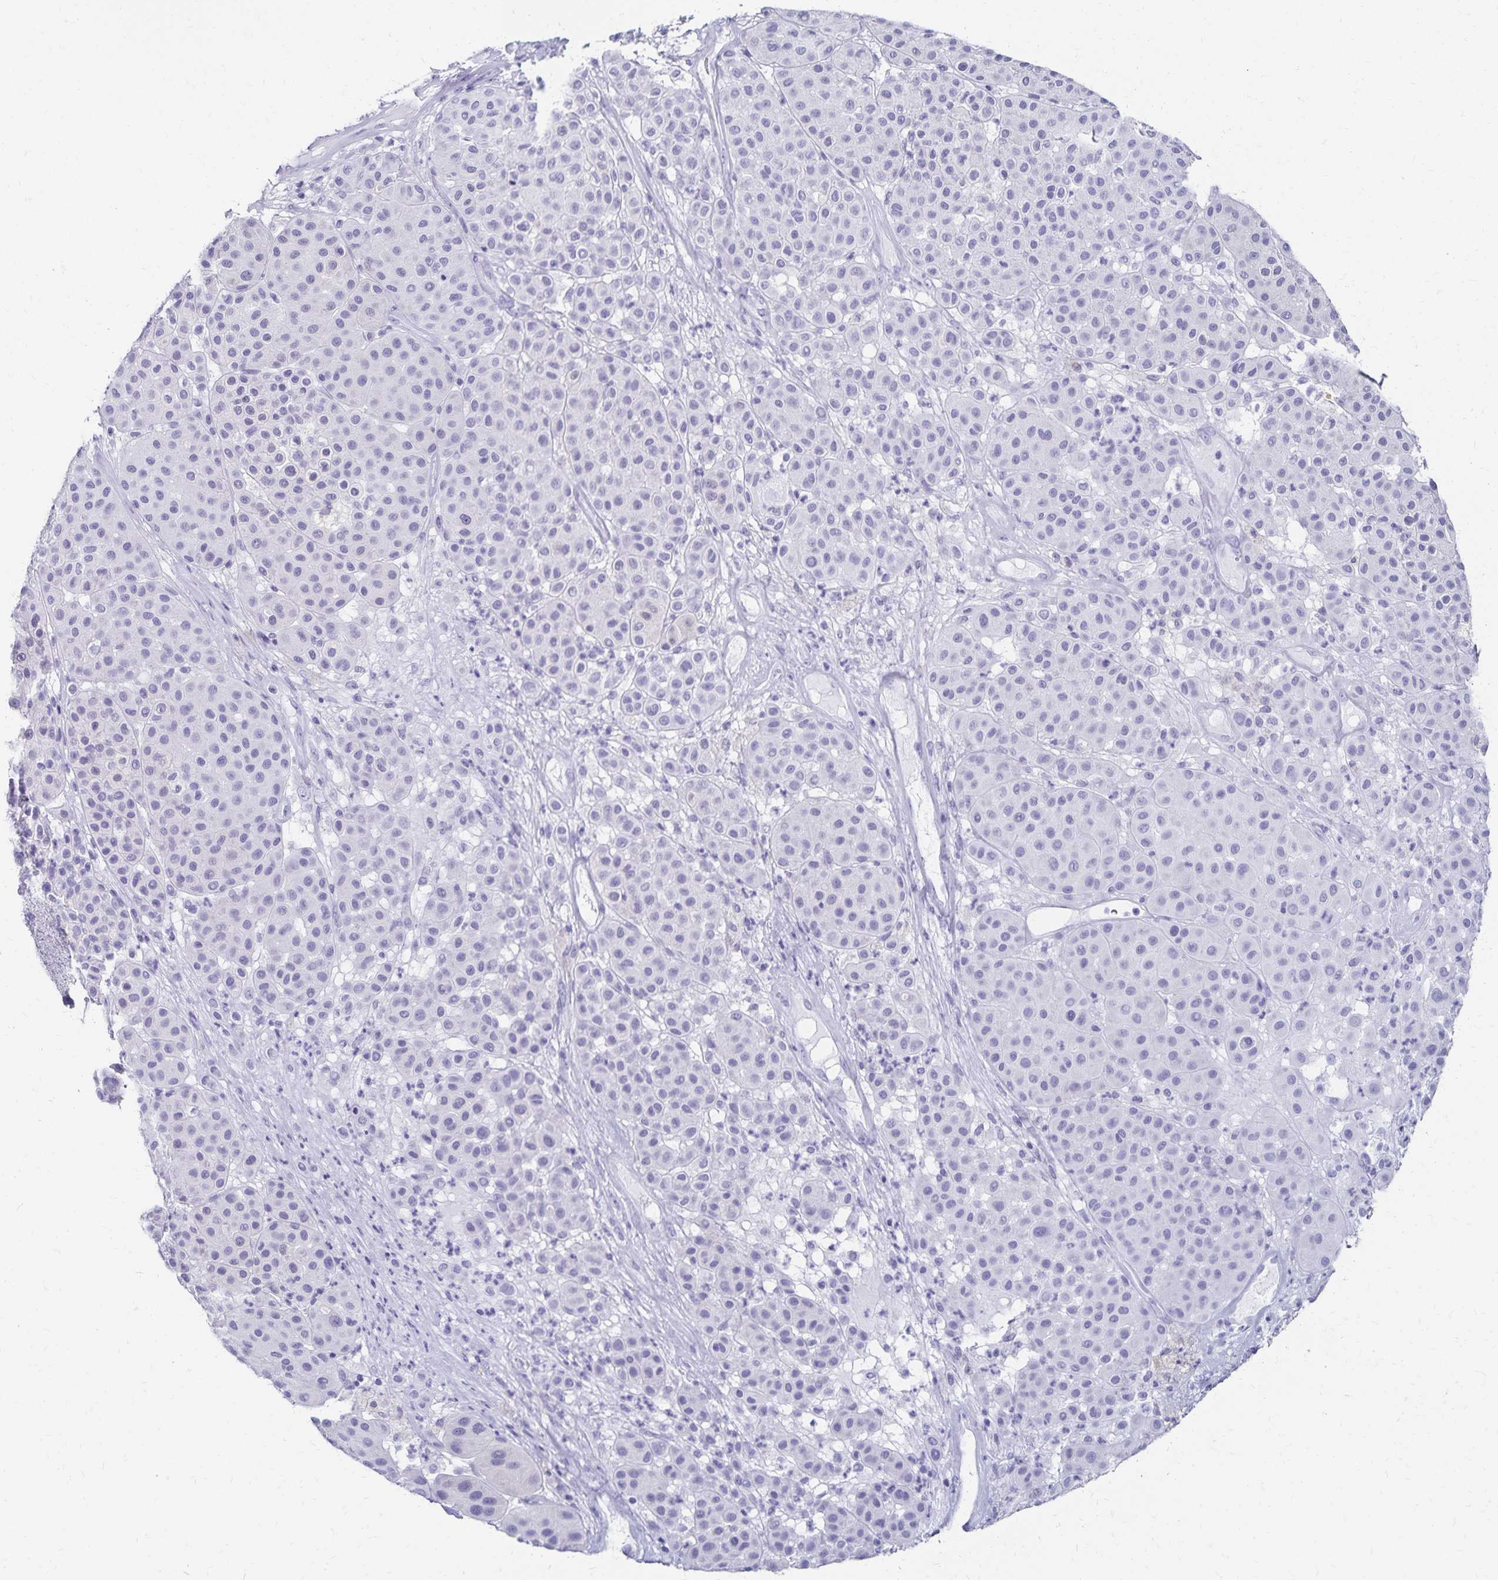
{"staining": {"intensity": "negative", "quantity": "none", "location": "none"}, "tissue": "melanoma", "cell_type": "Tumor cells", "image_type": "cancer", "snomed": [{"axis": "morphology", "description": "Malignant melanoma, Metastatic site"}, {"axis": "topography", "description": "Smooth muscle"}], "caption": "The IHC histopathology image has no significant positivity in tumor cells of melanoma tissue.", "gene": "GIP", "patient": {"sex": "male", "age": 41}}